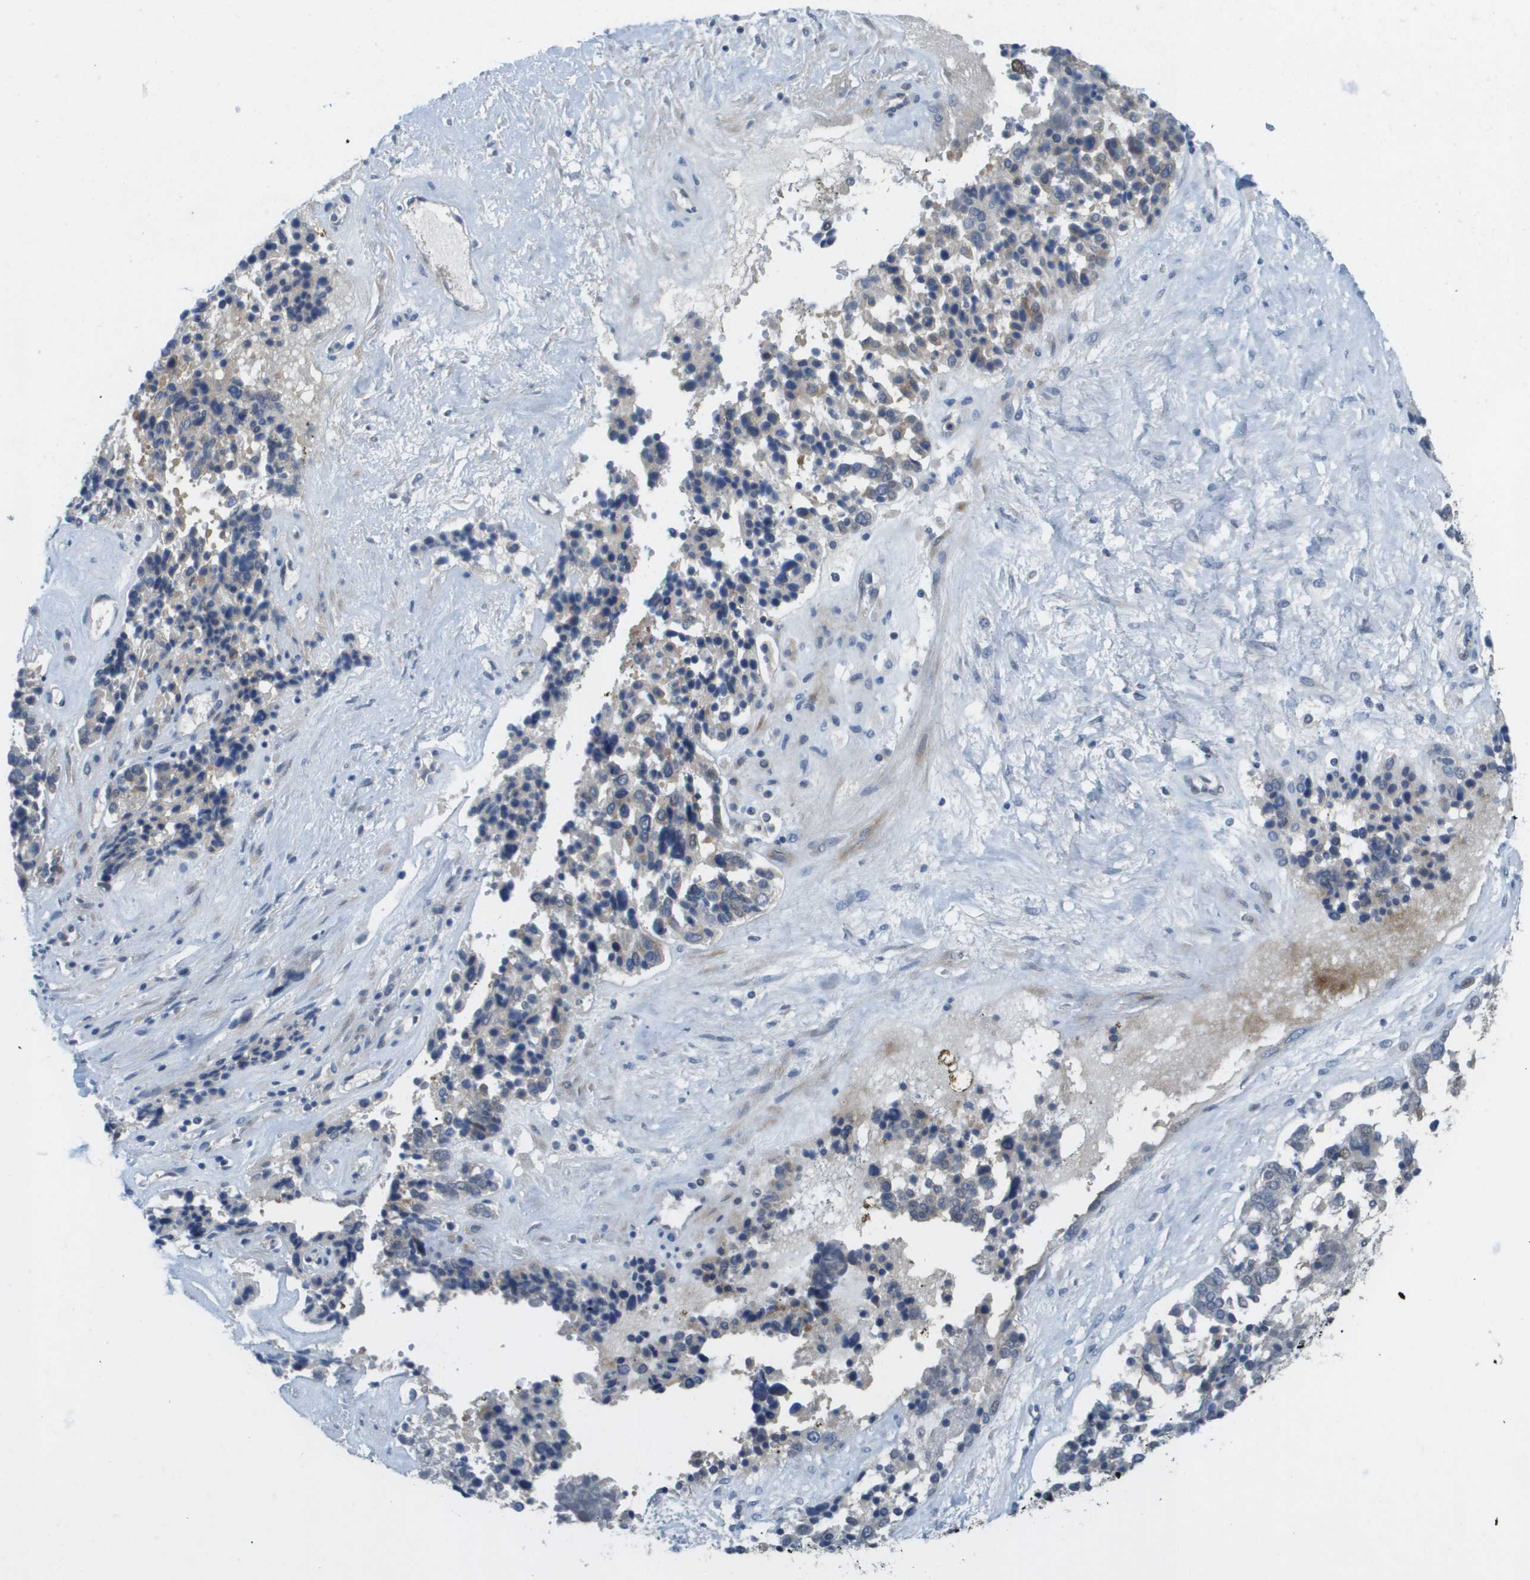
{"staining": {"intensity": "negative", "quantity": "none", "location": "none"}, "tissue": "ovarian cancer", "cell_type": "Tumor cells", "image_type": "cancer", "snomed": [{"axis": "morphology", "description": "Cystadenocarcinoma, serous, NOS"}, {"axis": "topography", "description": "Ovary"}], "caption": "Tumor cells show no significant positivity in ovarian cancer (serous cystadenocarcinoma). The staining was performed using DAB to visualize the protein expression in brown, while the nuclei were stained in blue with hematoxylin (Magnification: 20x).", "gene": "TP53RK", "patient": {"sex": "female", "age": 44}}